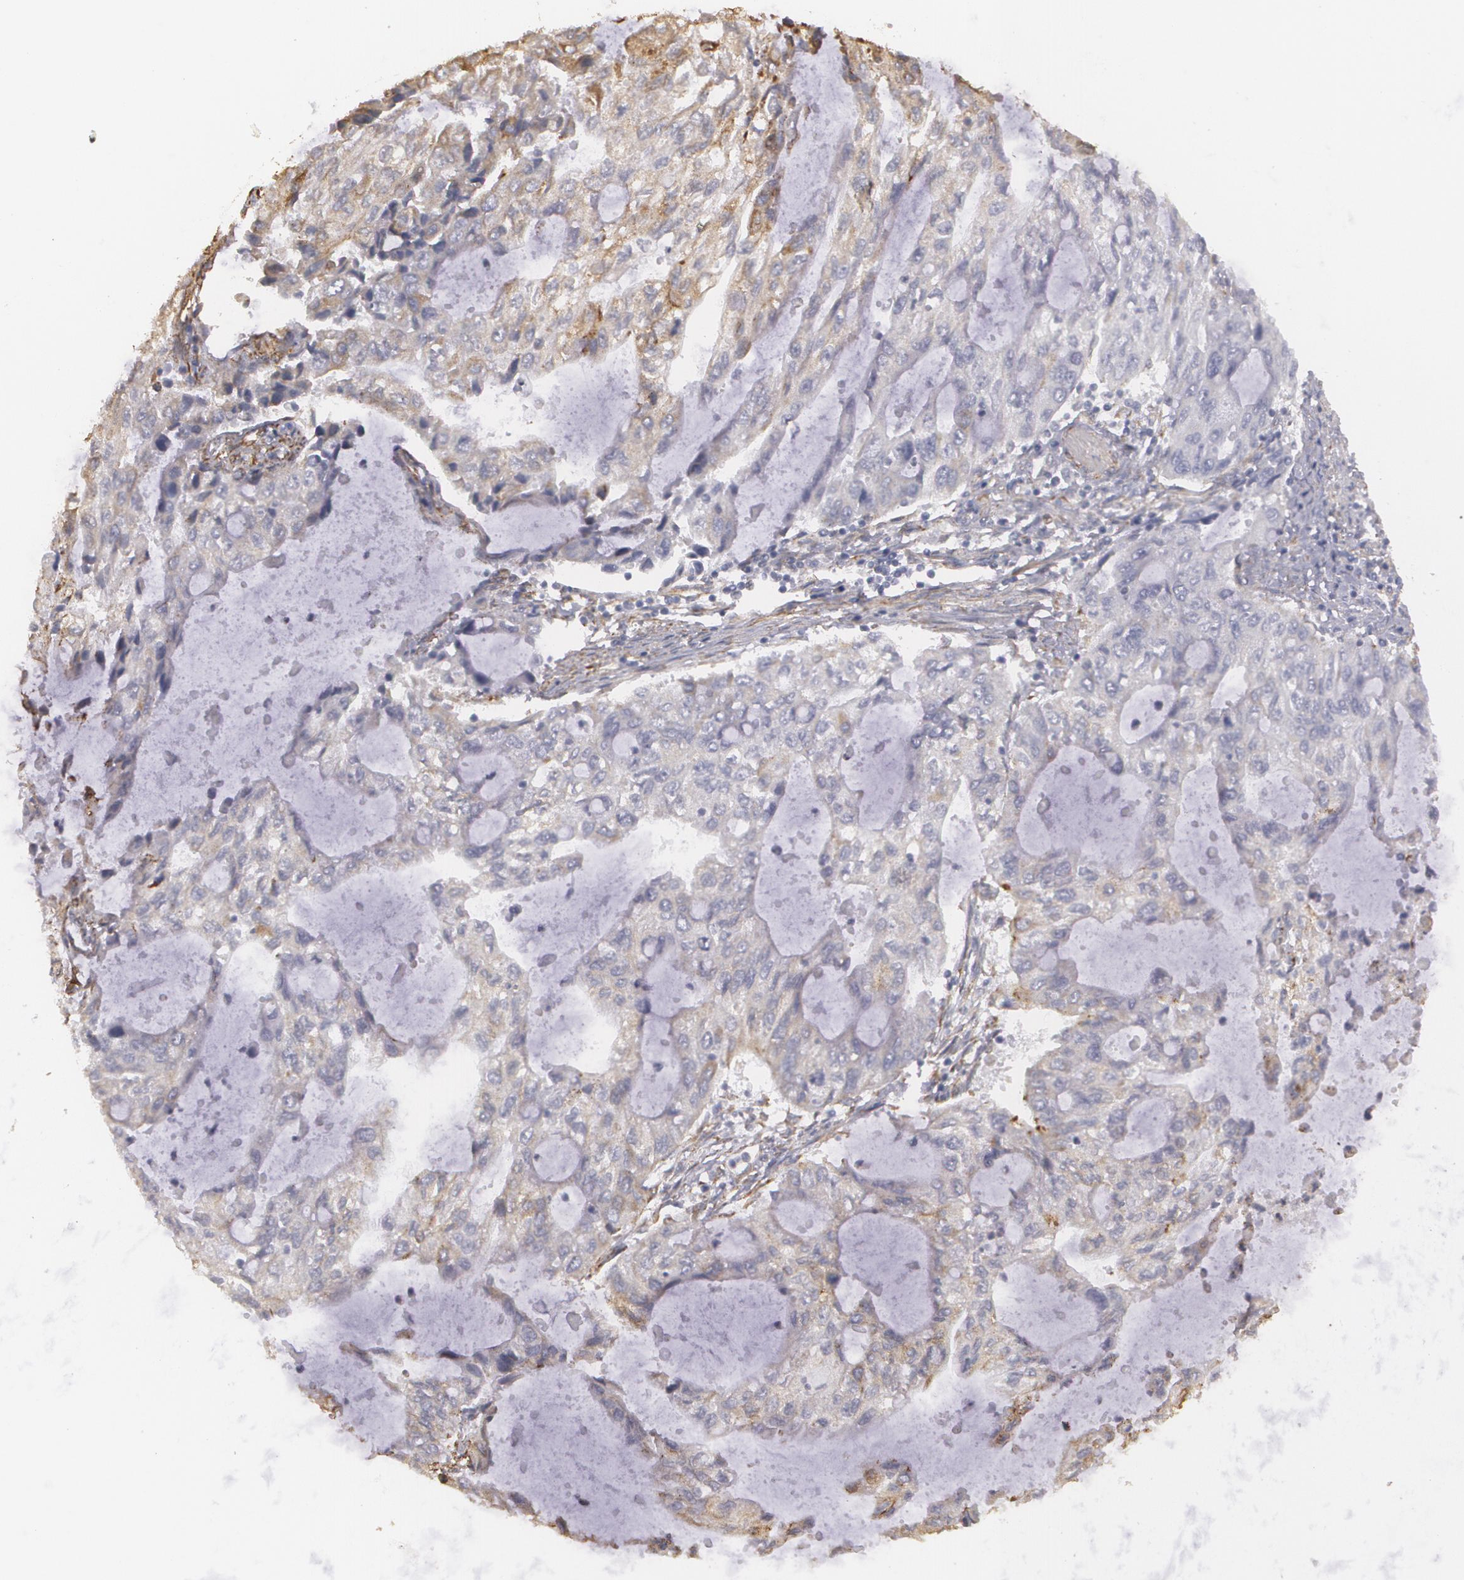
{"staining": {"intensity": "weak", "quantity": "25%-75%", "location": "cytoplasmic/membranous"}, "tissue": "stomach cancer", "cell_type": "Tumor cells", "image_type": "cancer", "snomed": [{"axis": "morphology", "description": "Adenocarcinoma, NOS"}, {"axis": "topography", "description": "Stomach, upper"}], "caption": "Immunohistochemistry (IHC) photomicrograph of human stomach adenocarcinoma stained for a protein (brown), which exhibits low levels of weak cytoplasmic/membranous staining in approximately 25%-75% of tumor cells.", "gene": "CYB5R3", "patient": {"sex": "female", "age": 52}}